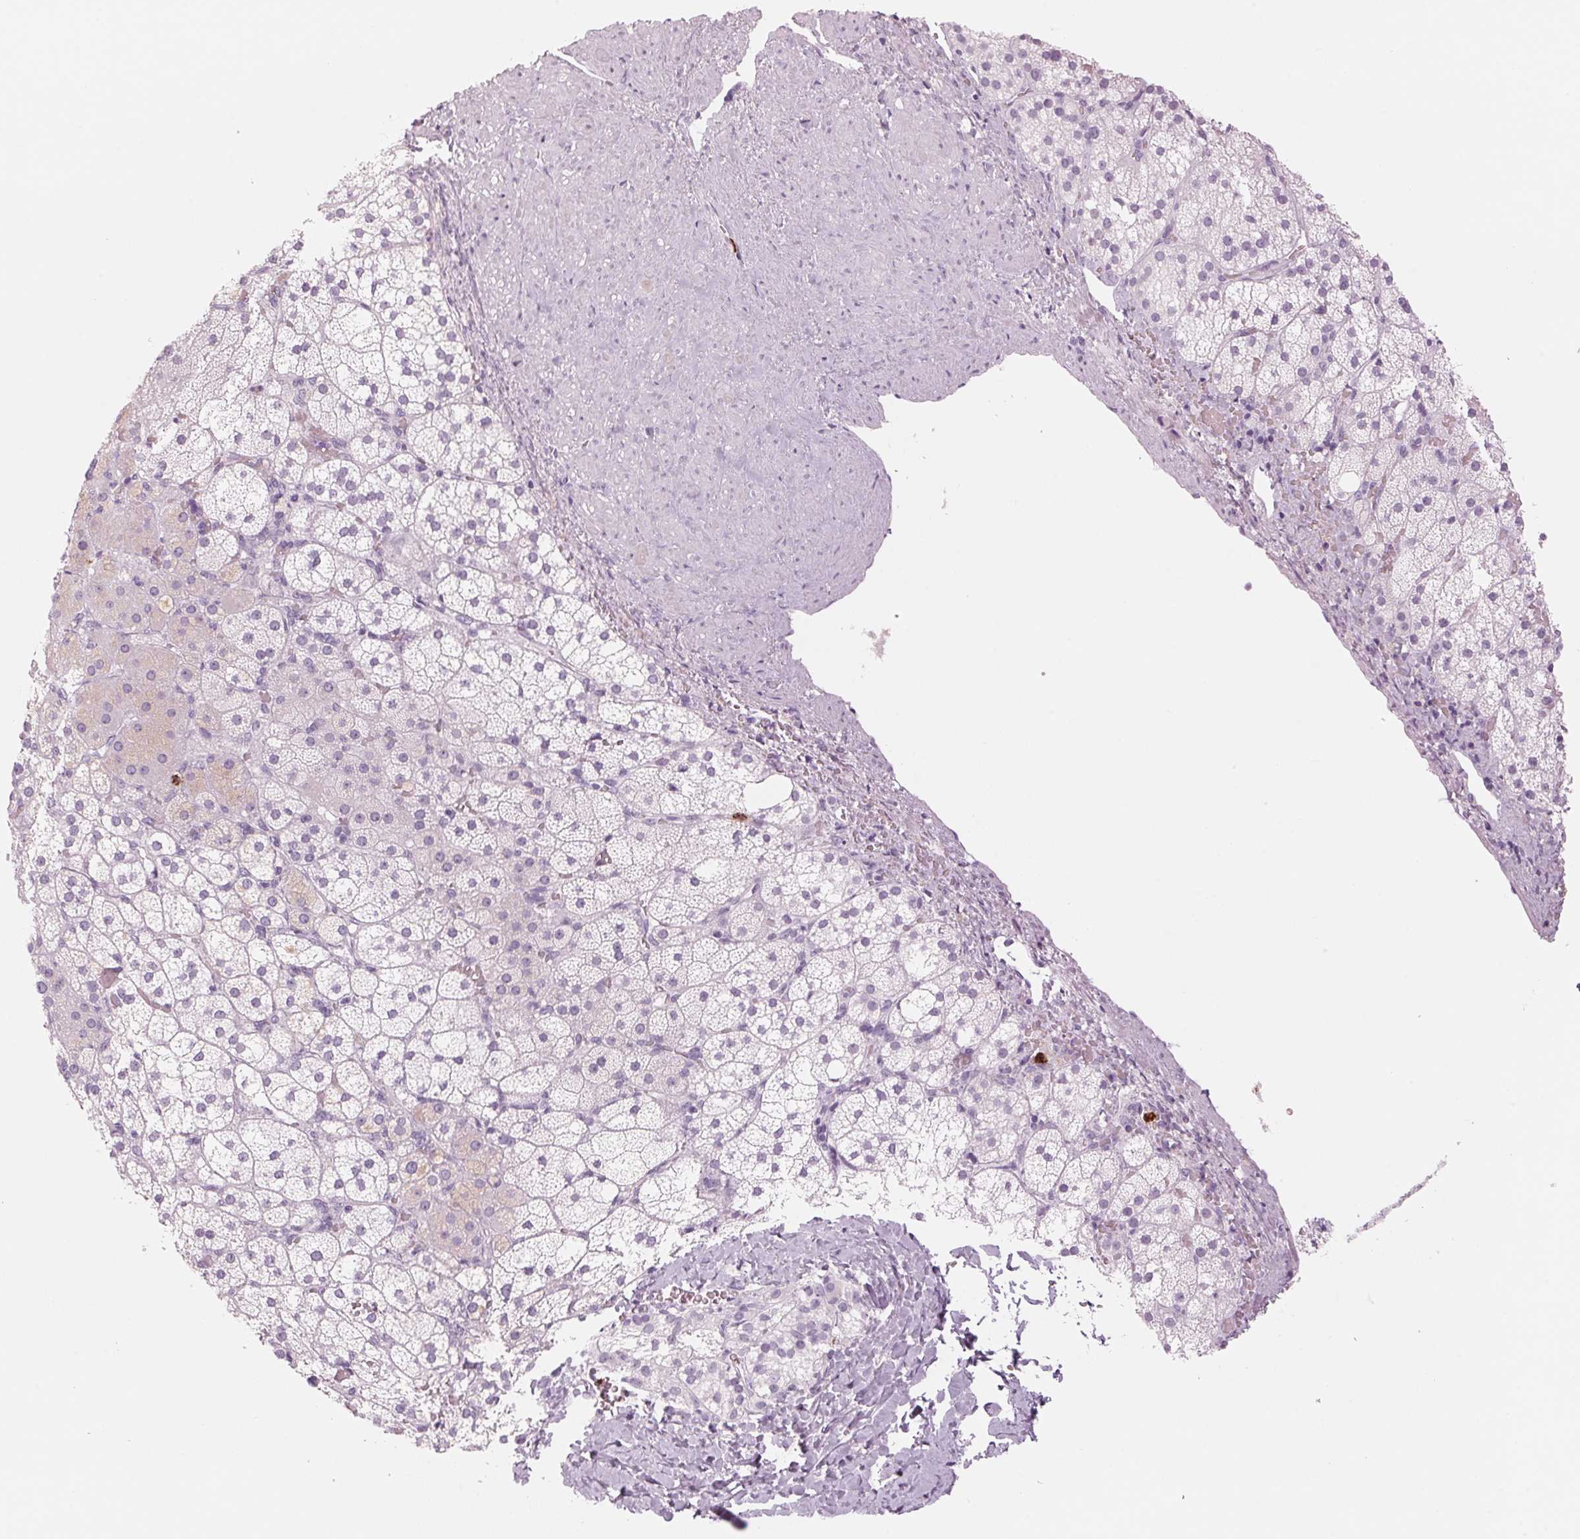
{"staining": {"intensity": "negative", "quantity": "none", "location": "none"}, "tissue": "adrenal gland", "cell_type": "Glandular cells", "image_type": "normal", "snomed": [{"axis": "morphology", "description": "Normal tissue, NOS"}, {"axis": "topography", "description": "Adrenal gland"}], "caption": "Immunohistochemistry histopathology image of unremarkable adrenal gland: human adrenal gland stained with DAB reveals no significant protein expression in glandular cells.", "gene": "KLK7", "patient": {"sex": "male", "age": 53}}